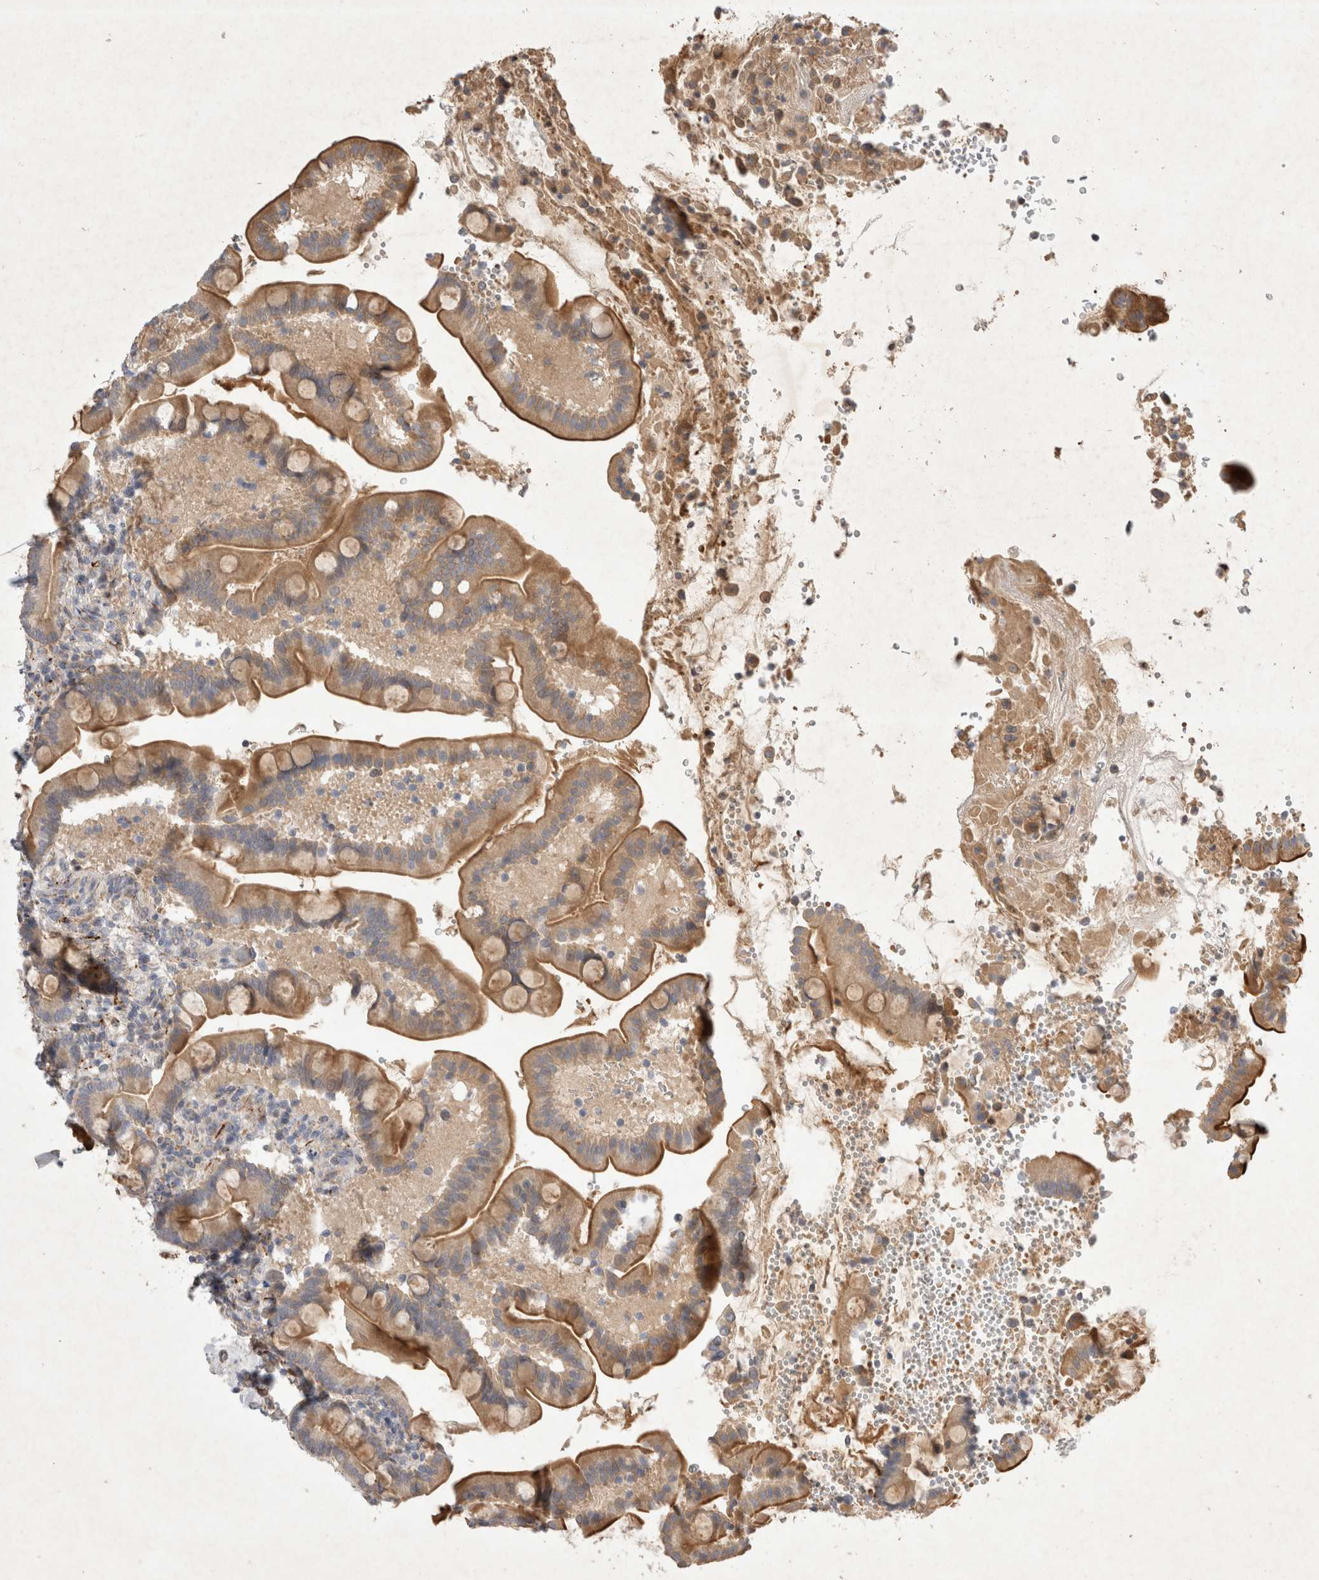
{"staining": {"intensity": "moderate", "quantity": "25%-75%", "location": "cytoplasmic/membranous"}, "tissue": "duodenum", "cell_type": "Glandular cells", "image_type": "normal", "snomed": [{"axis": "morphology", "description": "Normal tissue, NOS"}, {"axis": "topography", "description": "Duodenum"}], "caption": "Glandular cells reveal medium levels of moderate cytoplasmic/membranous positivity in about 25%-75% of cells in normal duodenum. The staining was performed using DAB, with brown indicating positive protein expression. Nuclei are stained blue with hematoxylin.", "gene": "NMU", "patient": {"sex": "male", "age": 54}}